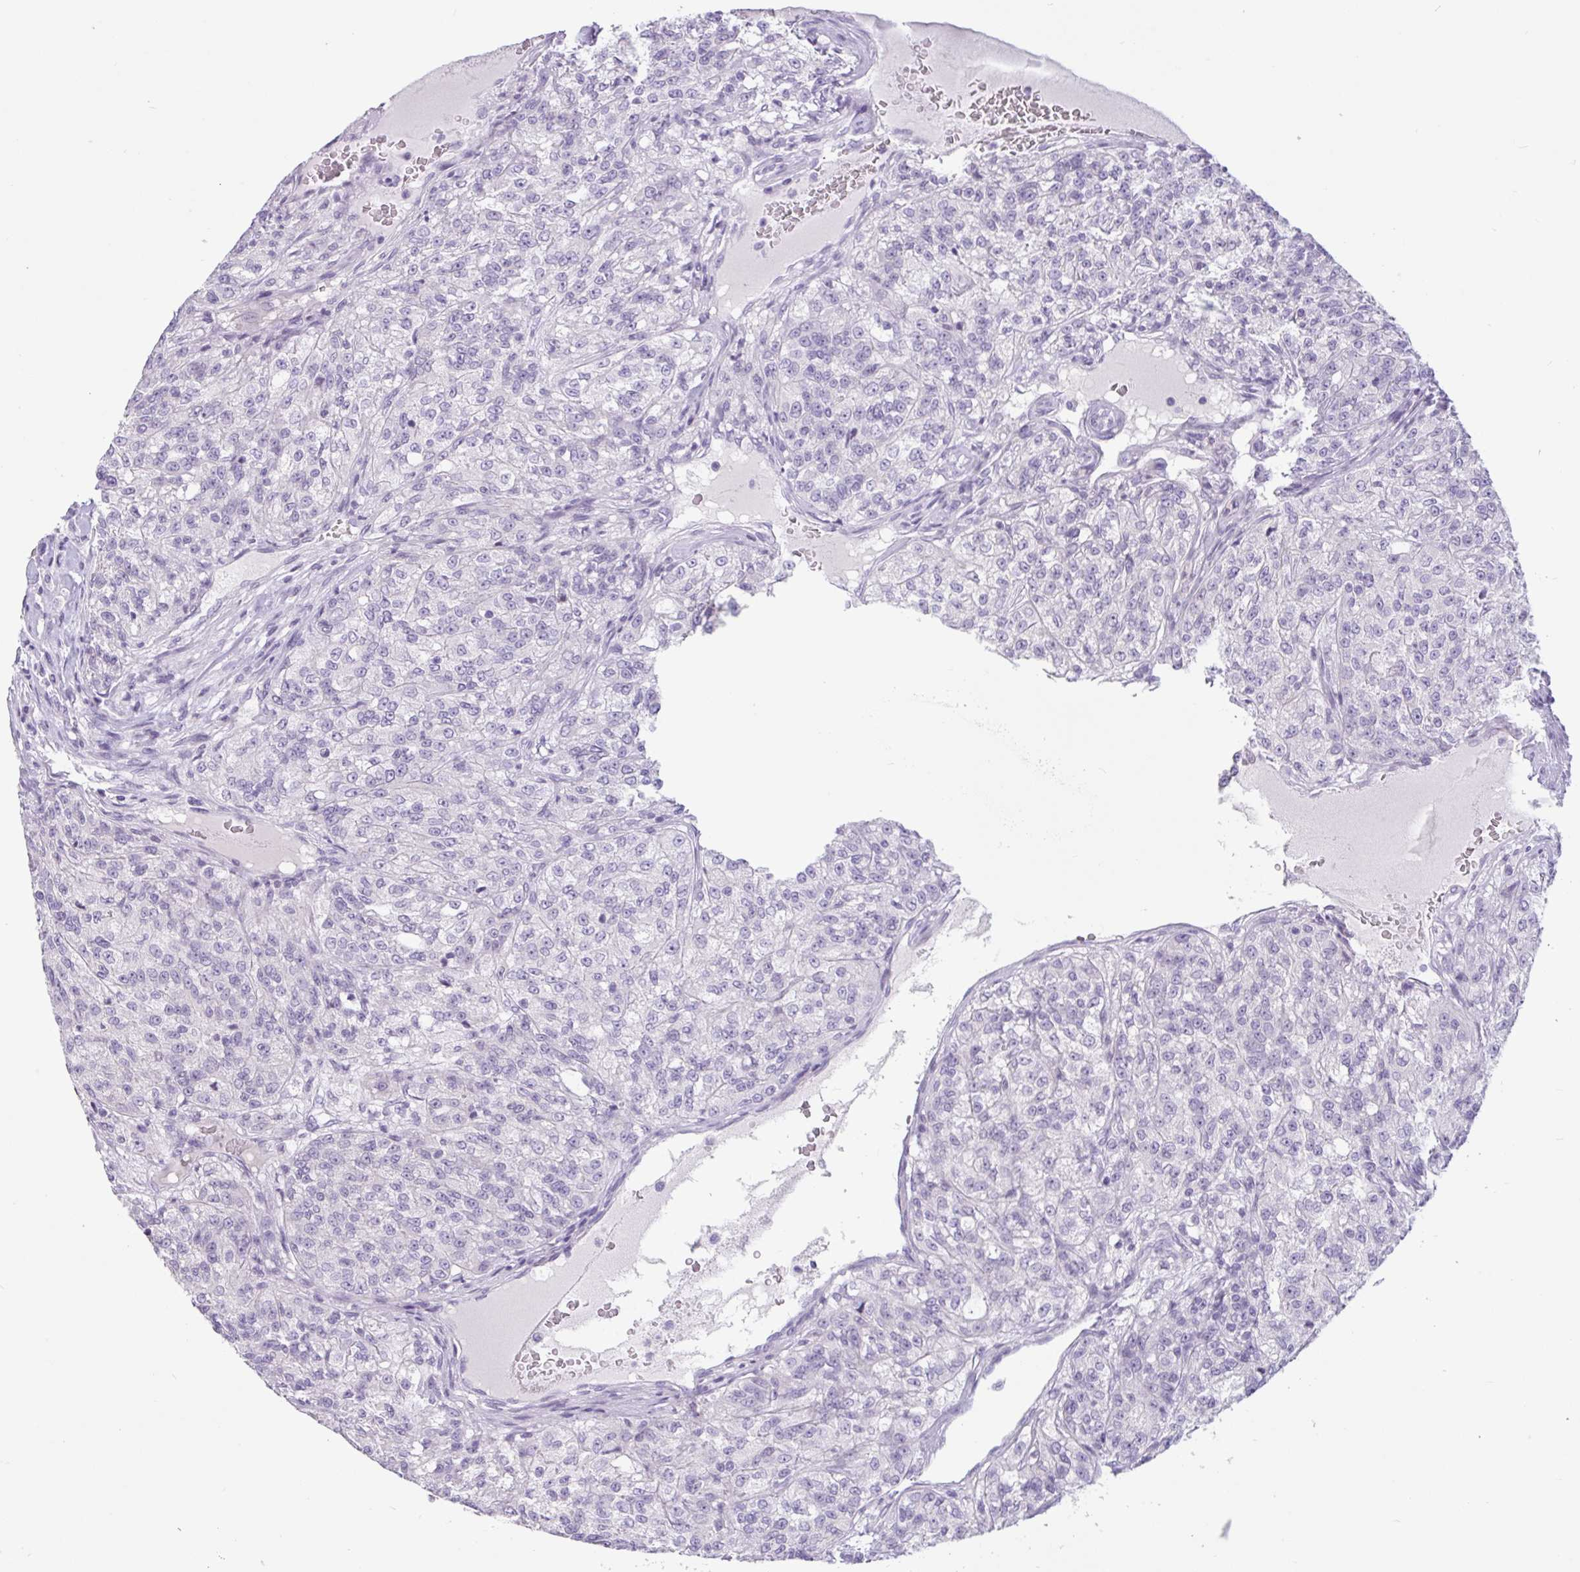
{"staining": {"intensity": "negative", "quantity": "none", "location": "none"}, "tissue": "renal cancer", "cell_type": "Tumor cells", "image_type": "cancer", "snomed": [{"axis": "morphology", "description": "Adenocarcinoma, NOS"}, {"axis": "topography", "description": "Kidney"}], "caption": "IHC of human renal adenocarcinoma demonstrates no expression in tumor cells.", "gene": "CTSE", "patient": {"sex": "female", "age": 63}}